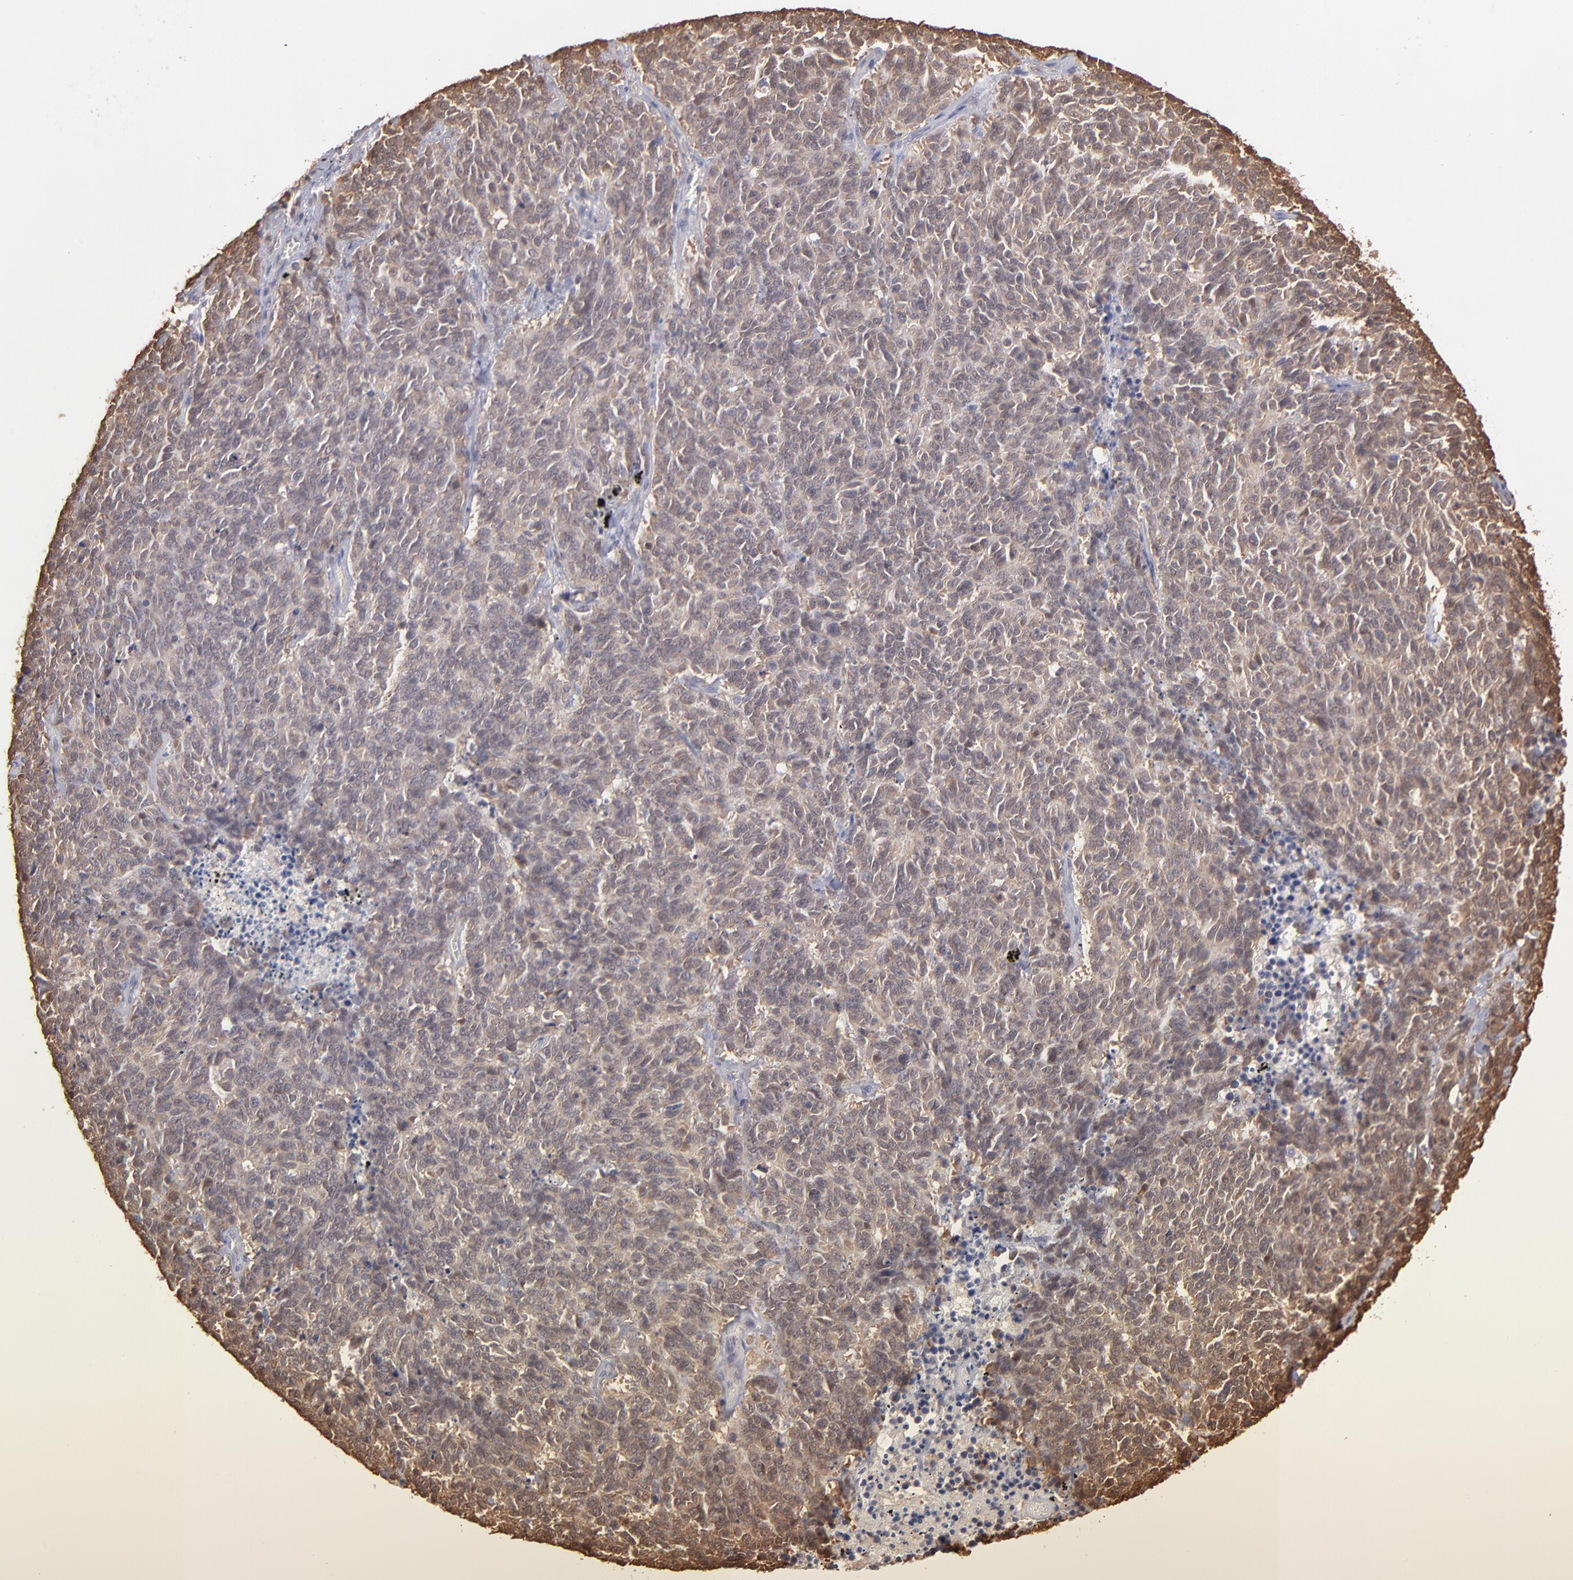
{"staining": {"intensity": "moderate", "quantity": ">75%", "location": "cytoplasmic/membranous"}, "tissue": "lung cancer", "cell_type": "Tumor cells", "image_type": "cancer", "snomed": [{"axis": "morphology", "description": "Neoplasm, malignant, NOS"}, {"axis": "topography", "description": "Lung"}], "caption": "Lung neoplasm (malignant) stained with a brown dye displays moderate cytoplasmic/membranous positive staining in approximately >75% of tumor cells.", "gene": "MAP2K2", "patient": {"sex": "female", "age": 58}}